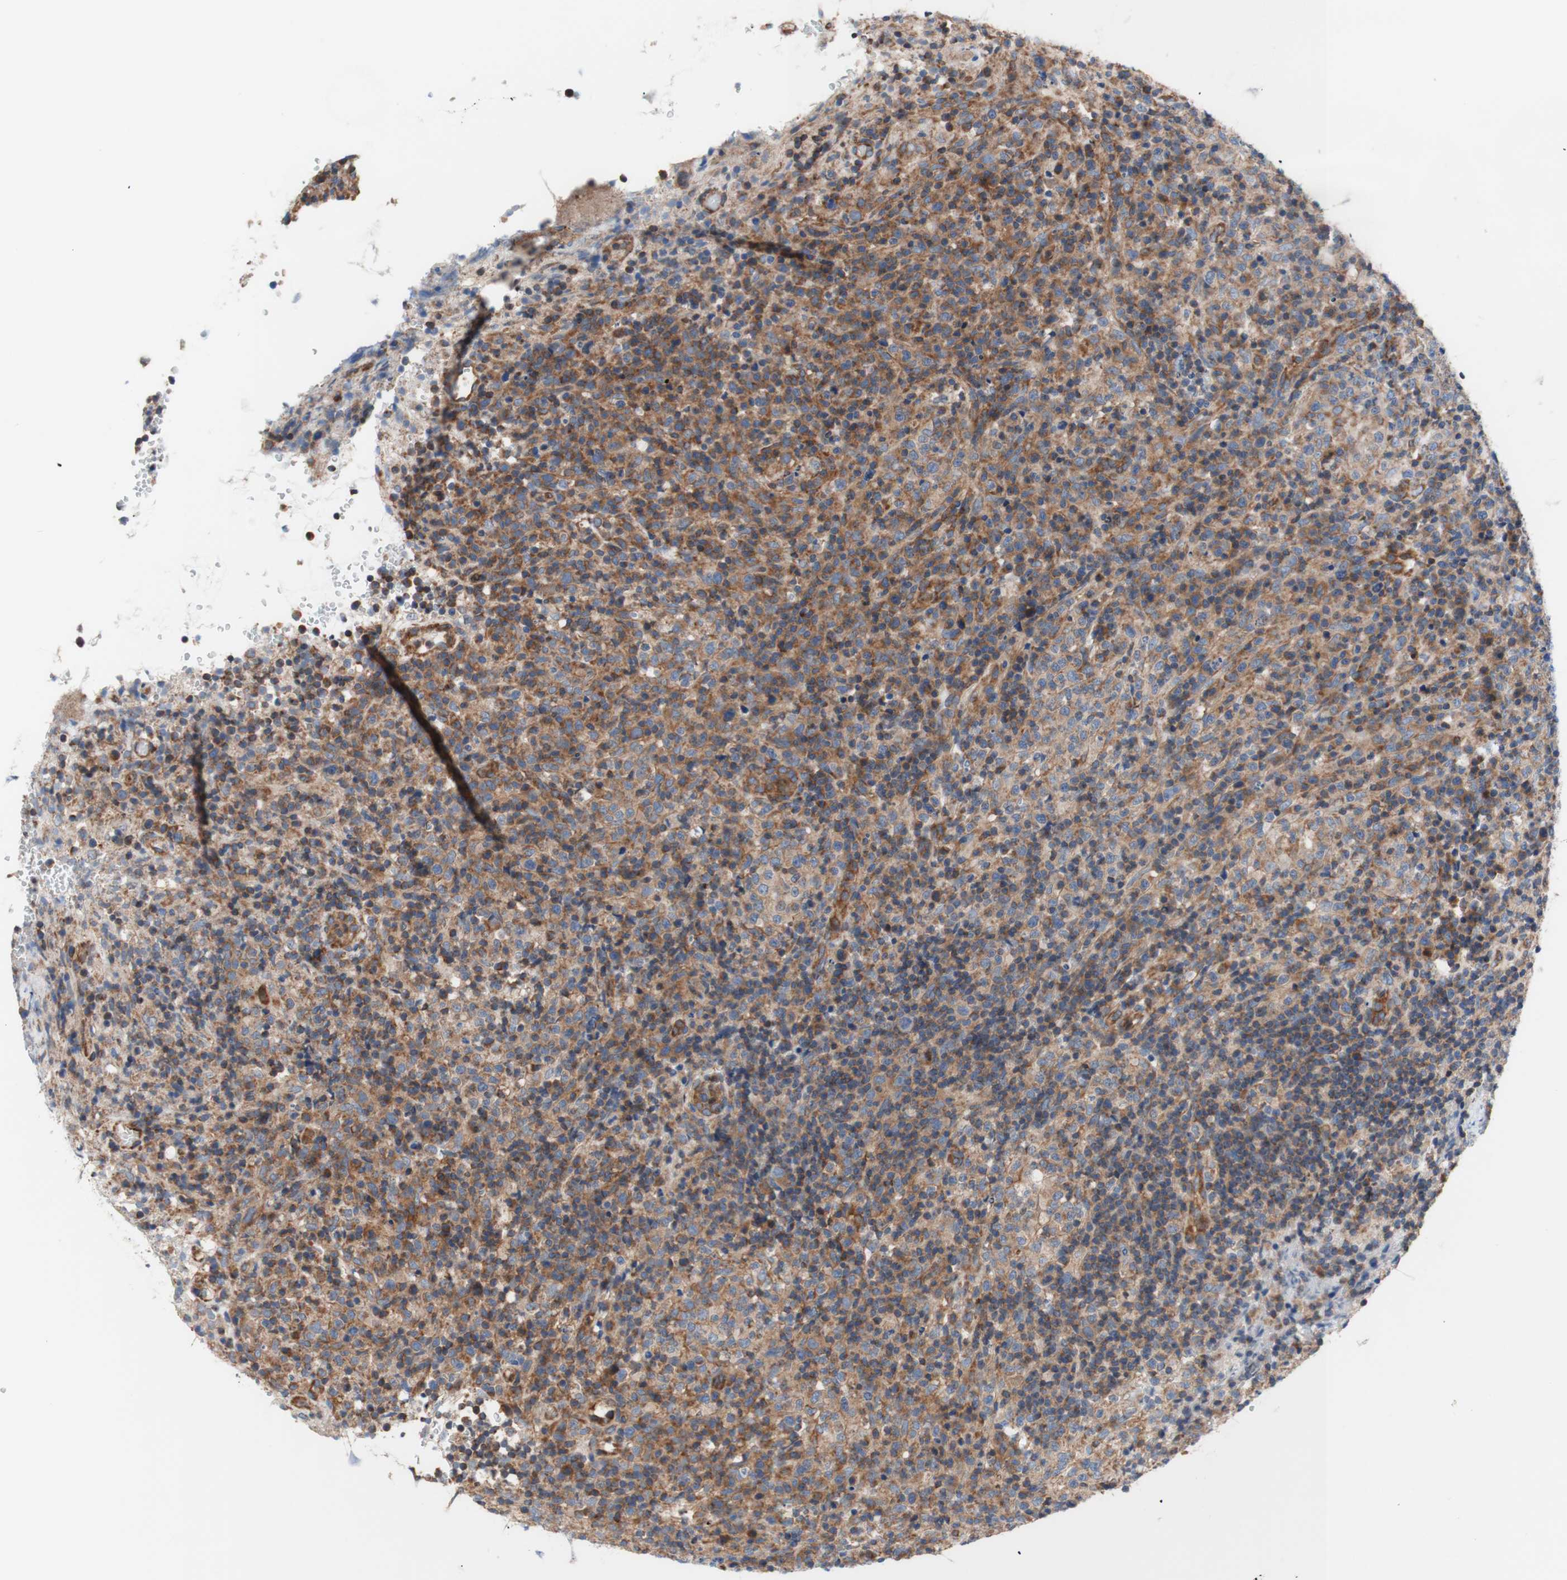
{"staining": {"intensity": "moderate", "quantity": "25%-75%", "location": "cytoplasmic/membranous"}, "tissue": "lymphoma", "cell_type": "Tumor cells", "image_type": "cancer", "snomed": [{"axis": "morphology", "description": "Malignant lymphoma, non-Hodgkin's type, High grade"}, {"axis": "topography", "description": "Lymph node"}], "caption": "Human high-grade malignant lymphoma, non-Hodgkin's type stained for a protein (brown) exhibits moderate cytoplasmic/membranous positive staining in about 25%-75% of tumor cells.", "gene": "FMR1", "patient": {"sex": "female", "age": 76}}